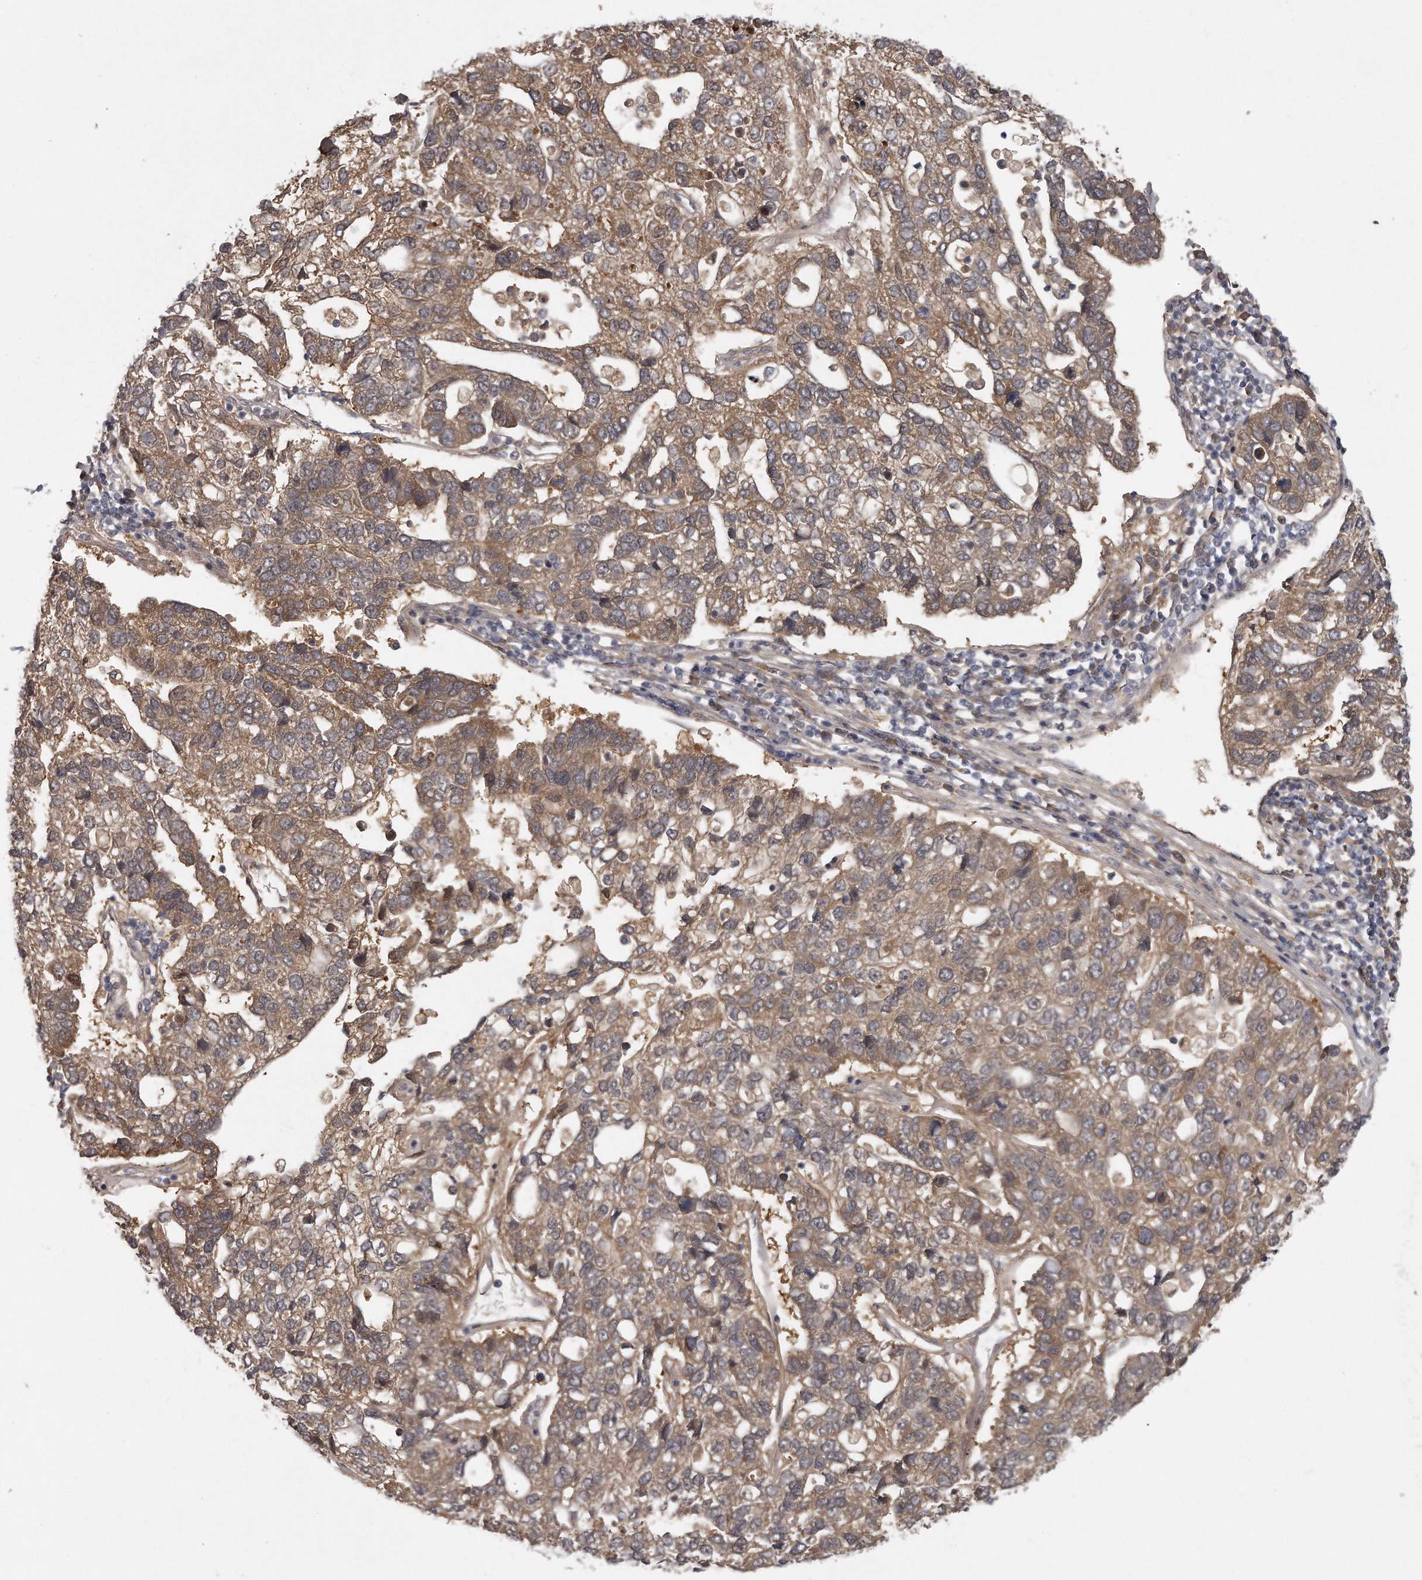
{"staining": {"intensity": "moderate", "quantity": ">75%", "location": "cytoplasmic/membranous"}, "tissue": "pancreatic cancer", "cell_type": "Tumor cells", "image_type": "cancer", "snomed": [{"axis": "morphology", "description": "Adenocarcinoma, NOS"}, {"axis": "topography", "description": "Pancreas"}], "caption": "Moderate cytoplasmic/membranous protein expression is present in approximately >75% of tumor cells in pancreatic adenocarcinoma. Nuclei are stained in blue.", "gene": "GGCT", "patient": {"sex": "female", "age": 61}}